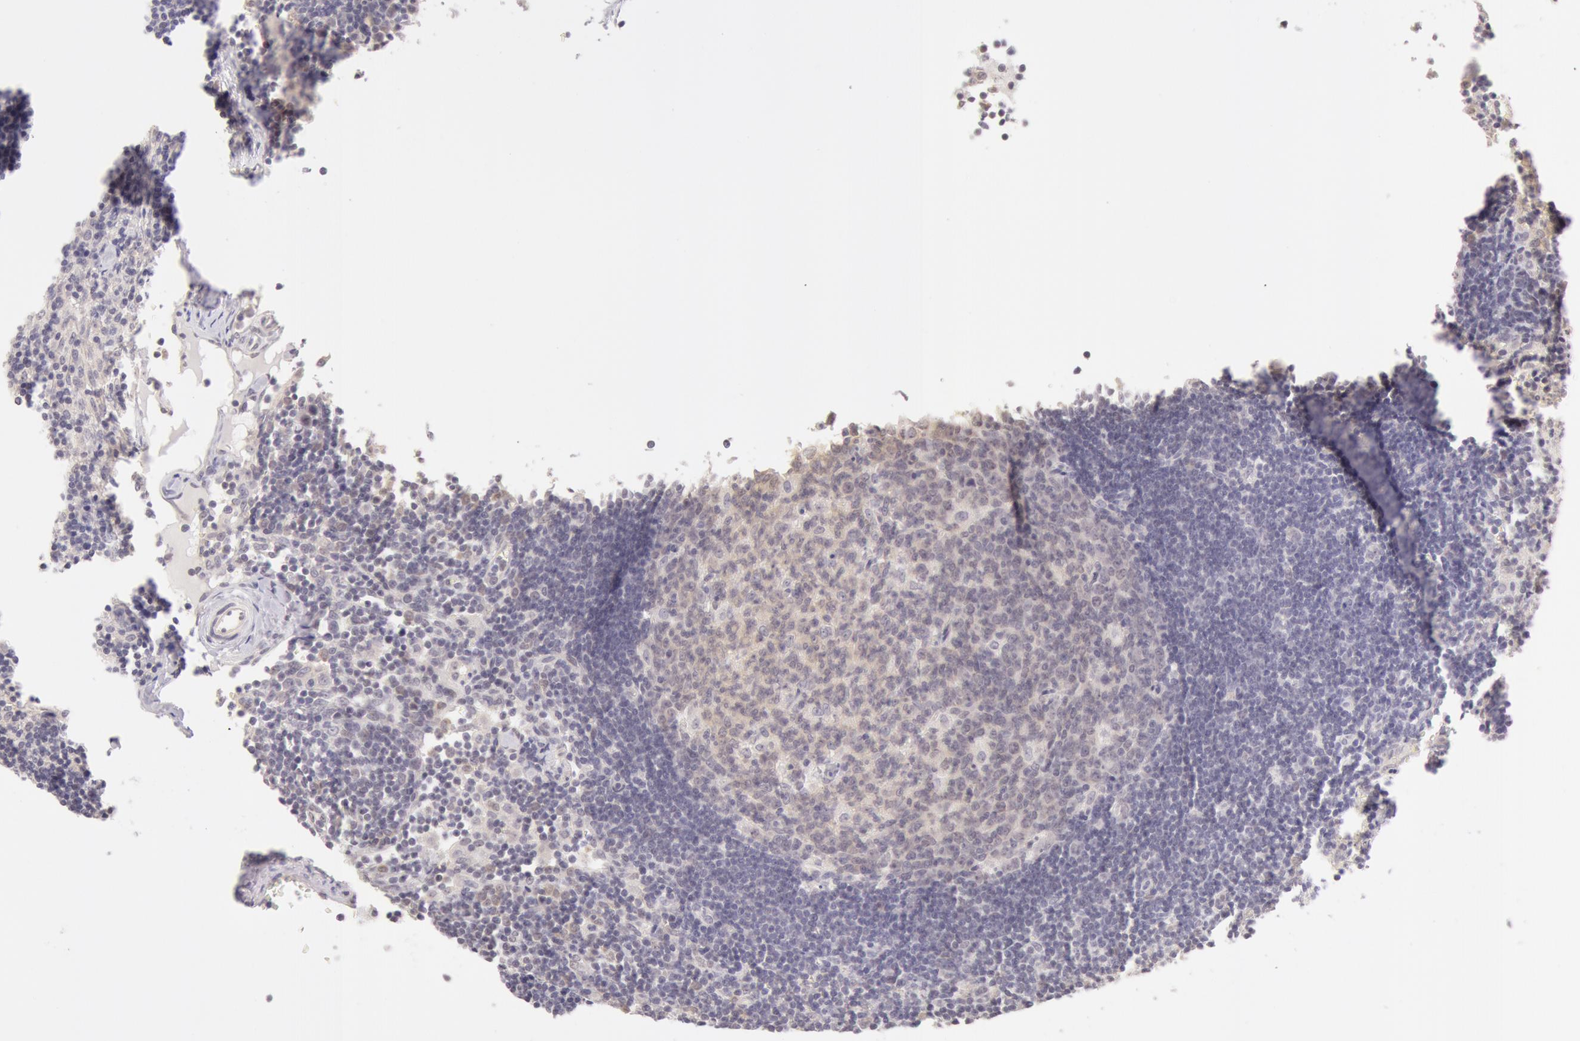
{"staining": {"intensity": "negative", "quantity": "none", "location": "none"}, "tissue": "lymph node", "cell_type": "Germinal center cells", "image_type": "normal", "snomed": [{"axis": "morphology", "description": "Normal tissue, NOS"}, {"axis": "morphology", "description": "Inflammation, NOS"}, {"axis": "topography", "description": "Lymph node"}, {"axis": "topography", "description": "Salivary gland"}], "caption": "Lymph node stained for a protein using immunohistochemistry reveals no positivity germinal center cells.", "gene": "ZNF597", "patient": {"sex": "male", "age": 3}}